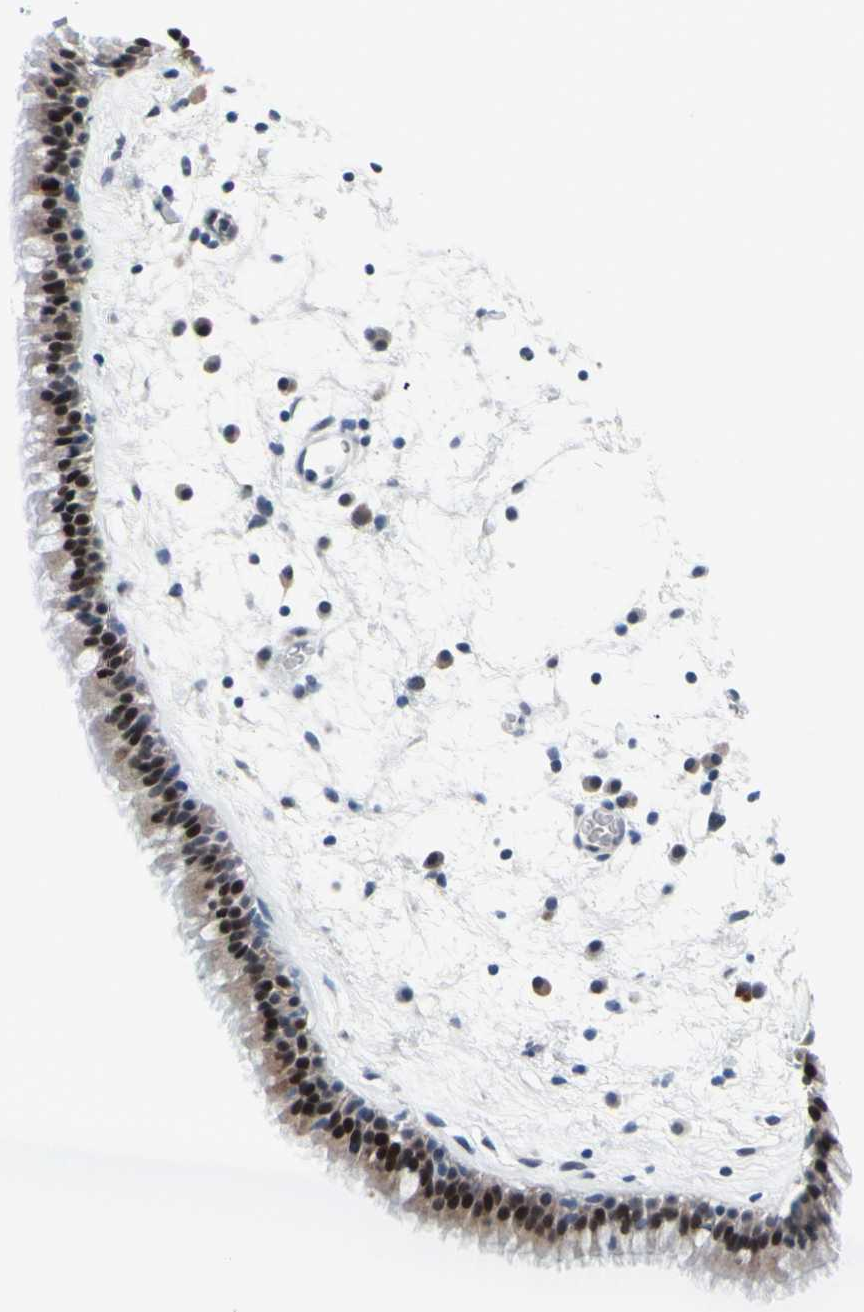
{"staining": {"intensity": "strong", "quantity": ">75%", "location": "cytoplasmic/membranous,nuclear"}, "tissue": "nasopharynx", "cell_type": "Respiratory epithelial cells", "image_type": "normal", "snomed": [{"axis": "morphology", "description": "Normal tissue, NOS"}, {"axis": "morphology", "description": "Inflammation, NOS"}, {"axis": "topography", "description": "Nasopharynx"}], "caption": "Protein expression analysis of unremarkable nasopharynx reveals strong cytoplasmic/membranous,nuclear positivity in about >75% of respiratory epithelial cells.", "gene": "TXN", "patient": {"sex": "male", "age": 48}}